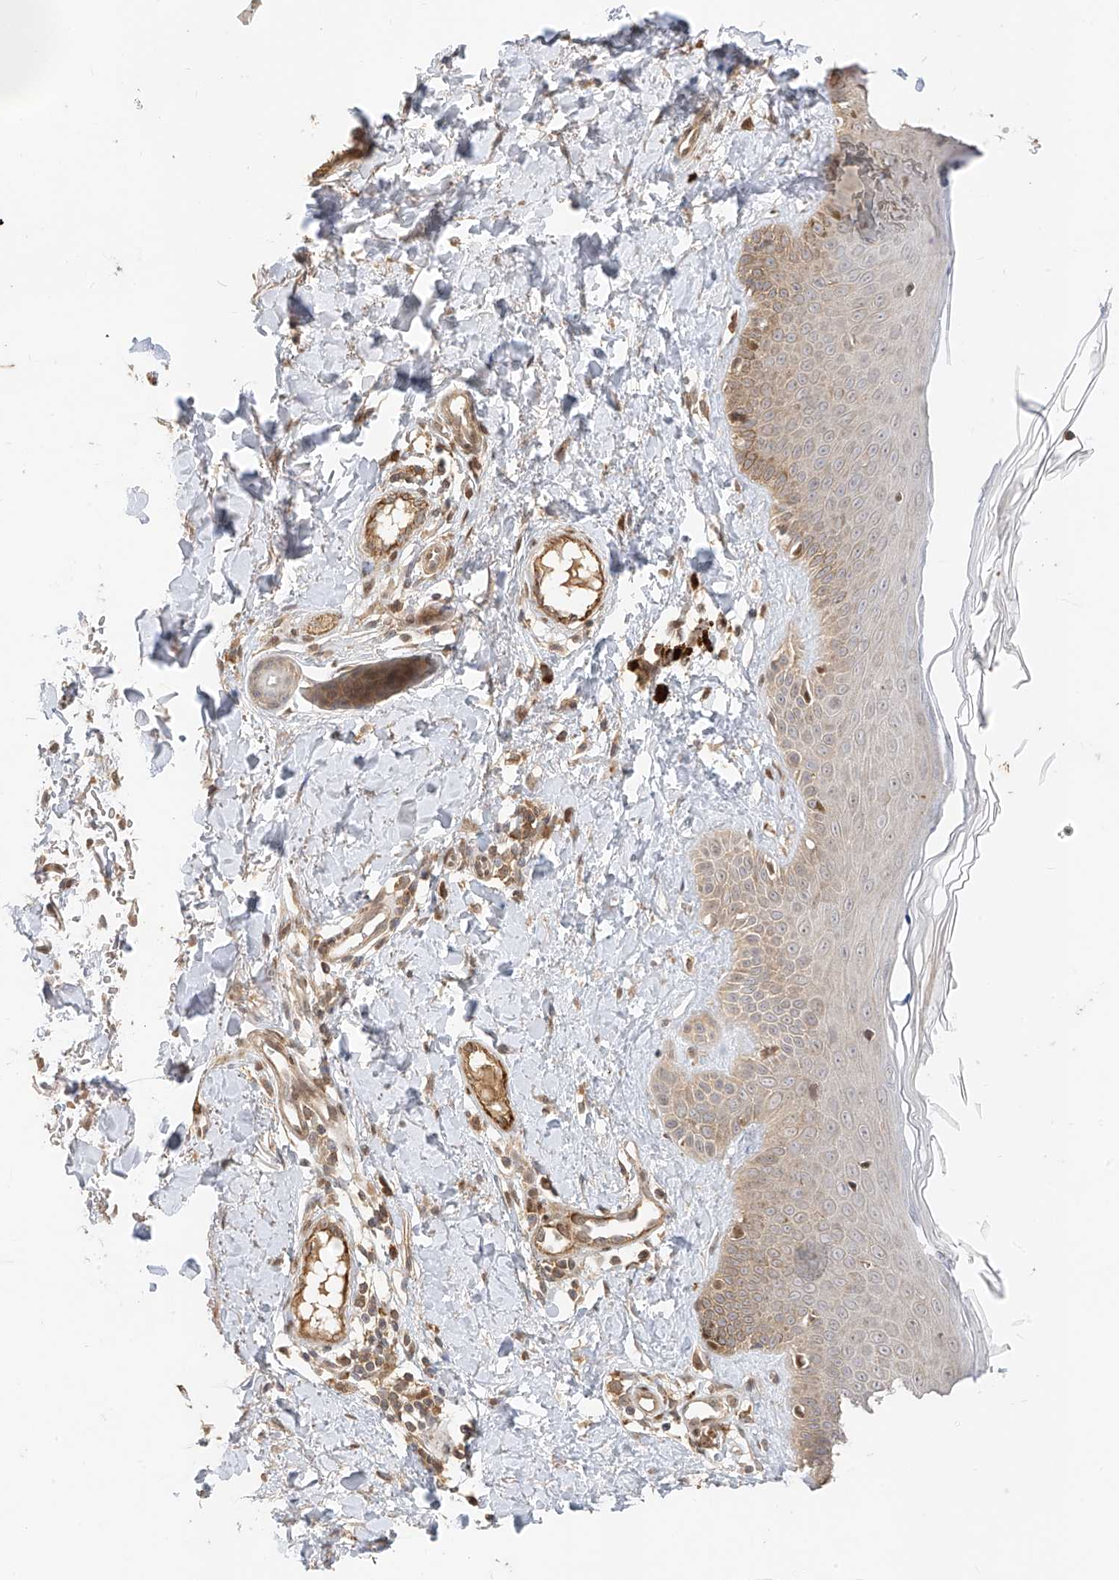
{"staining": {"intensity": "moderate", "quantity": ">75%", "location": "cytoplasmic/membranous"}, "tissue": "skin", "cell_type": "Fibroblasts", "image_type": "normal", "snomed": [{"axis": "morphology", "description": "Normal tissue, NOS"}, {"axis": "topography", "description": "Skin"}], "caption": "Immunohistochemistry photomicrograph of unremarkable skin stained for a protein (brown), which reveals medium levels of moderate cytoplasmic/membranous positivity in approximately >75% of fibroblasts.", "gene": "MRTFA", "patient": {"sex": "male", "age": 52}}